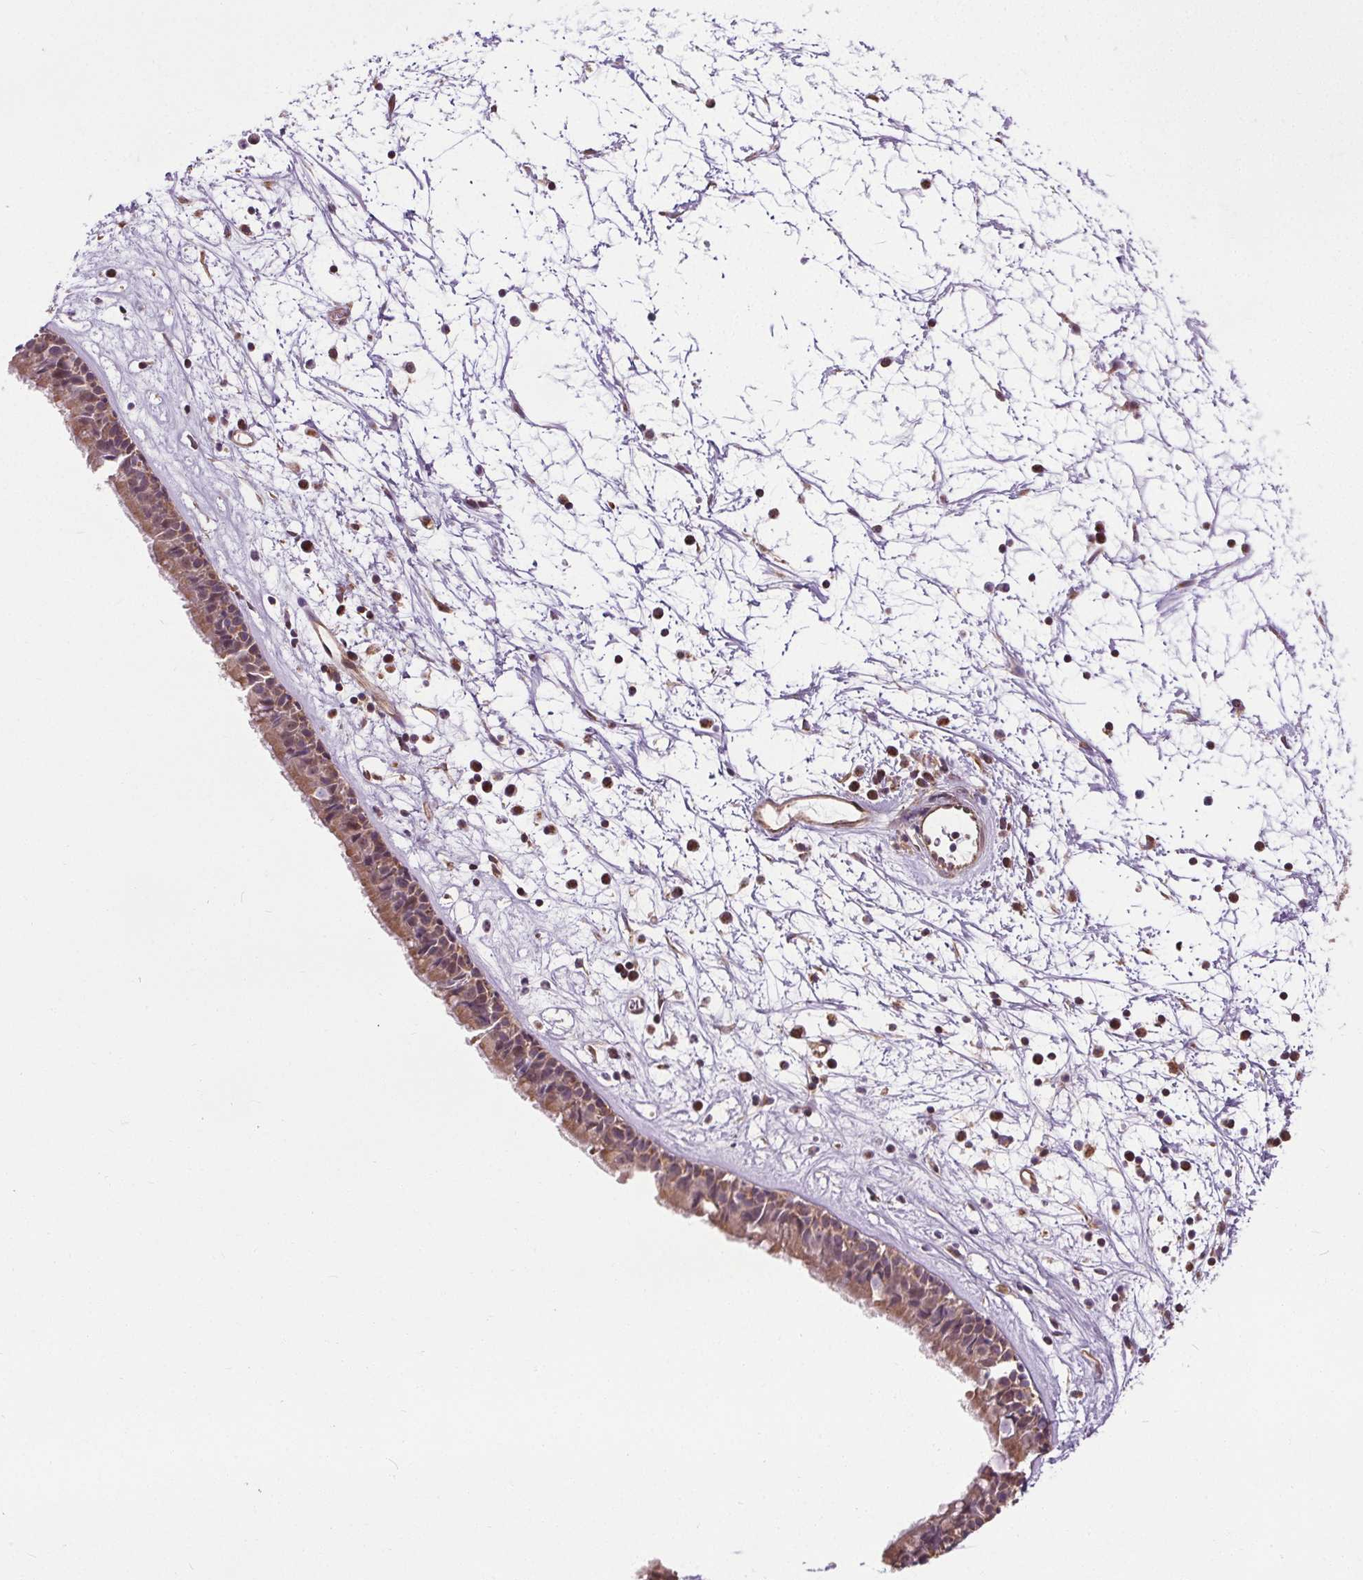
{"staining": {"intensity": "moderate", "quantity": ">75%", "location": "cytoplasmic/membranous"}, "tissue": "nasopharynx", "cell_type": "Respiratory epithelial cells", "image_type": "normal", "snomed": [{"axis": "morphology", "description": "Normal tissue, NOS"}, {"axis": "topography", "description": "Nasopharynx"}], "caption": "Protein expression analysis of normal nasopharynx demonstrates moderate cytoplasmic/membranous expression in about >75% of respiratory epithelial cells.", "gene": "ZNF548", "patient": {"sex": "male", "age": 24}}